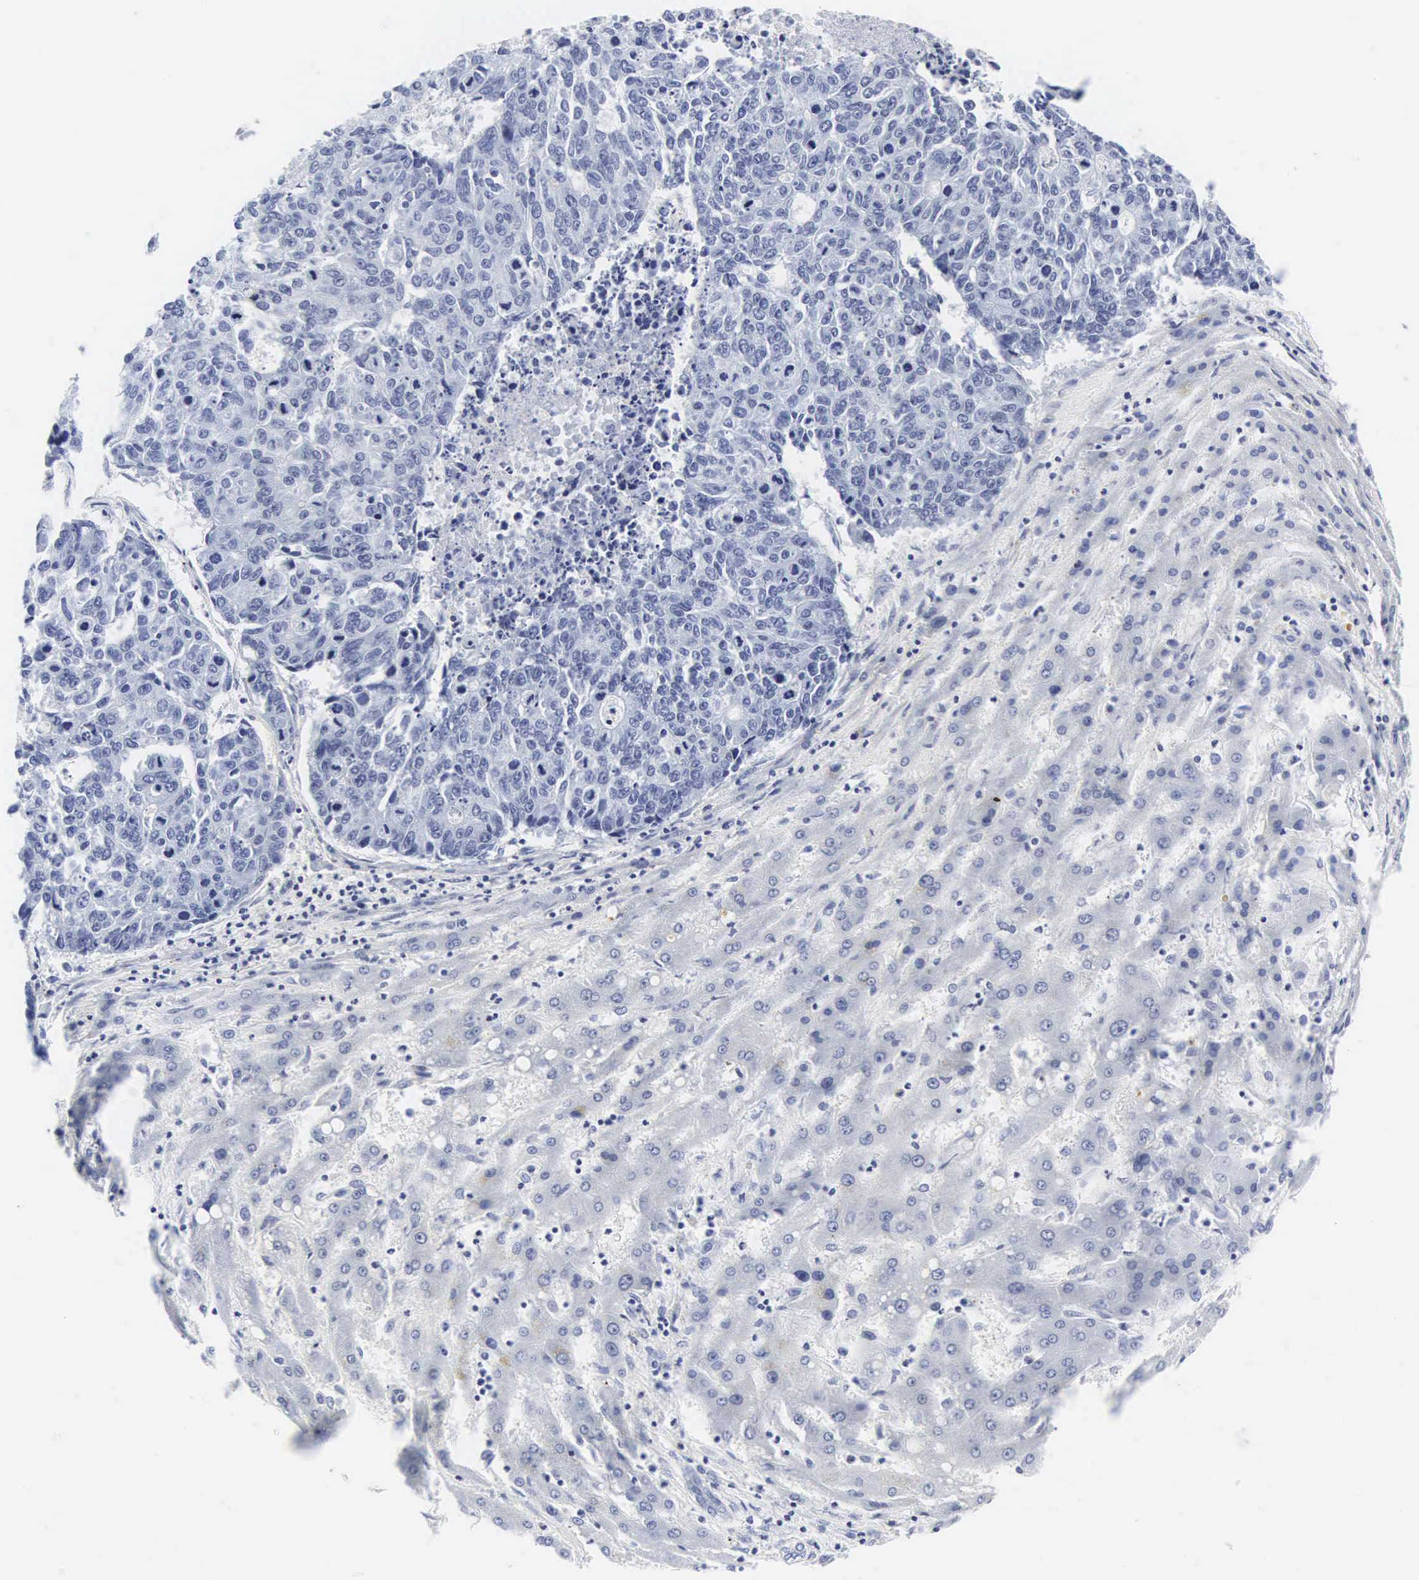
{"staining": {"intensity": "negative", "quantity": "none", "location": "none"}, "tissue": "liver cancer", "cell_type": "Tumor cells", "image_type": "cancer", "snomed": [{"axis": "morphology", "description": "Carcinoma, metastatic, NOS"}, {"axis": "topography", "description": "Liver"}], "caption": "Tumor cells show no significant positivity in liver cancer. (Immunohistochemistry, brightfield microscopy, high magnification).", "gene": "INS", "patient": {"sex": "male", "age": 49}}